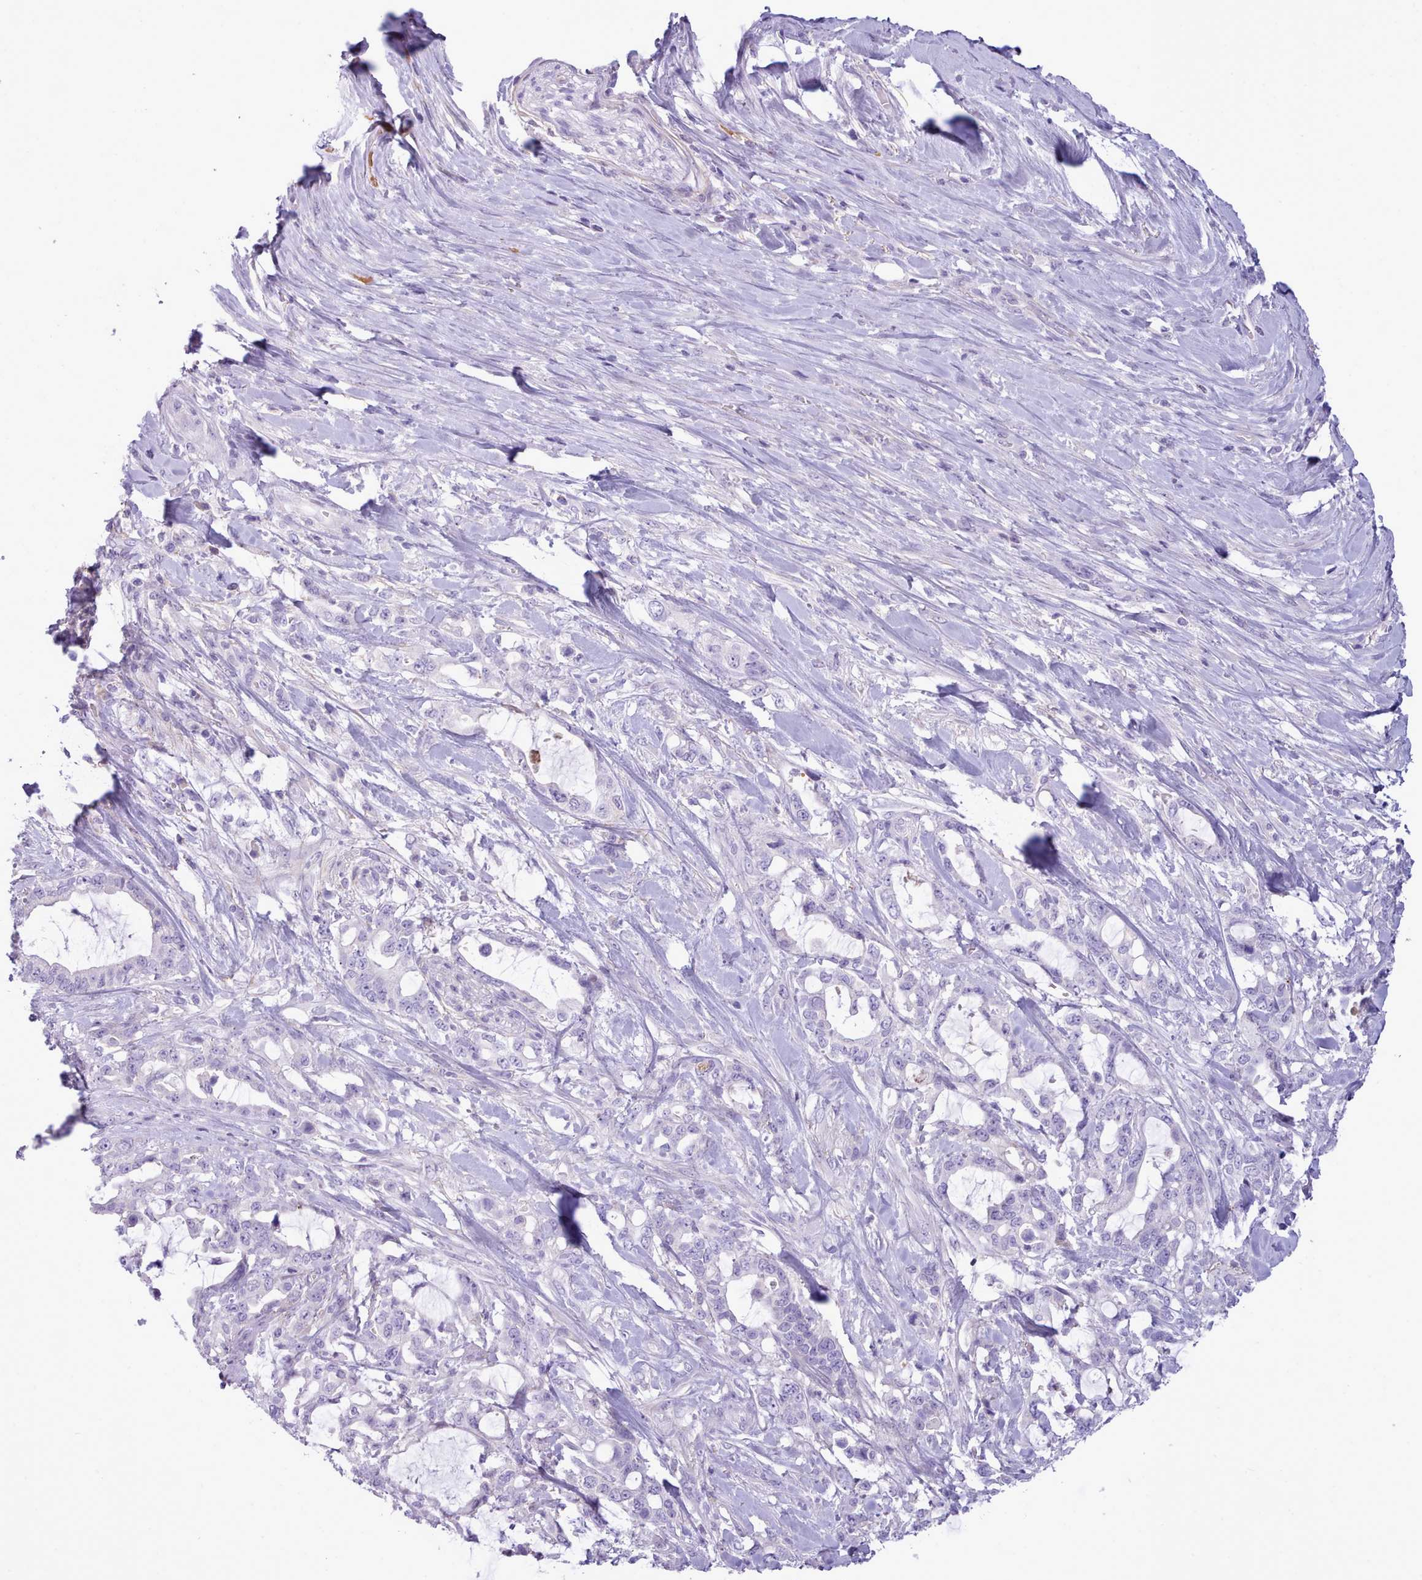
{"staining": {"intensity": "negative", "quantity": "none", "location": "none"}, "tissue": "pancreatic cancer", "cell_type": "Tumor cells", "image_type": "cancer", "snomed": [{"axis": "morphology", "description": "Adenocarcinoma, NOS"}, {"axis": "topography", "description": "Pancreas"}], "caption": "Immunohistochemical staining of pancreatic adenocarcinoma shows no significant staining in tumor cells.", "gene": "CYP2A13", "patient": {"sex": "female", "age": 61}}